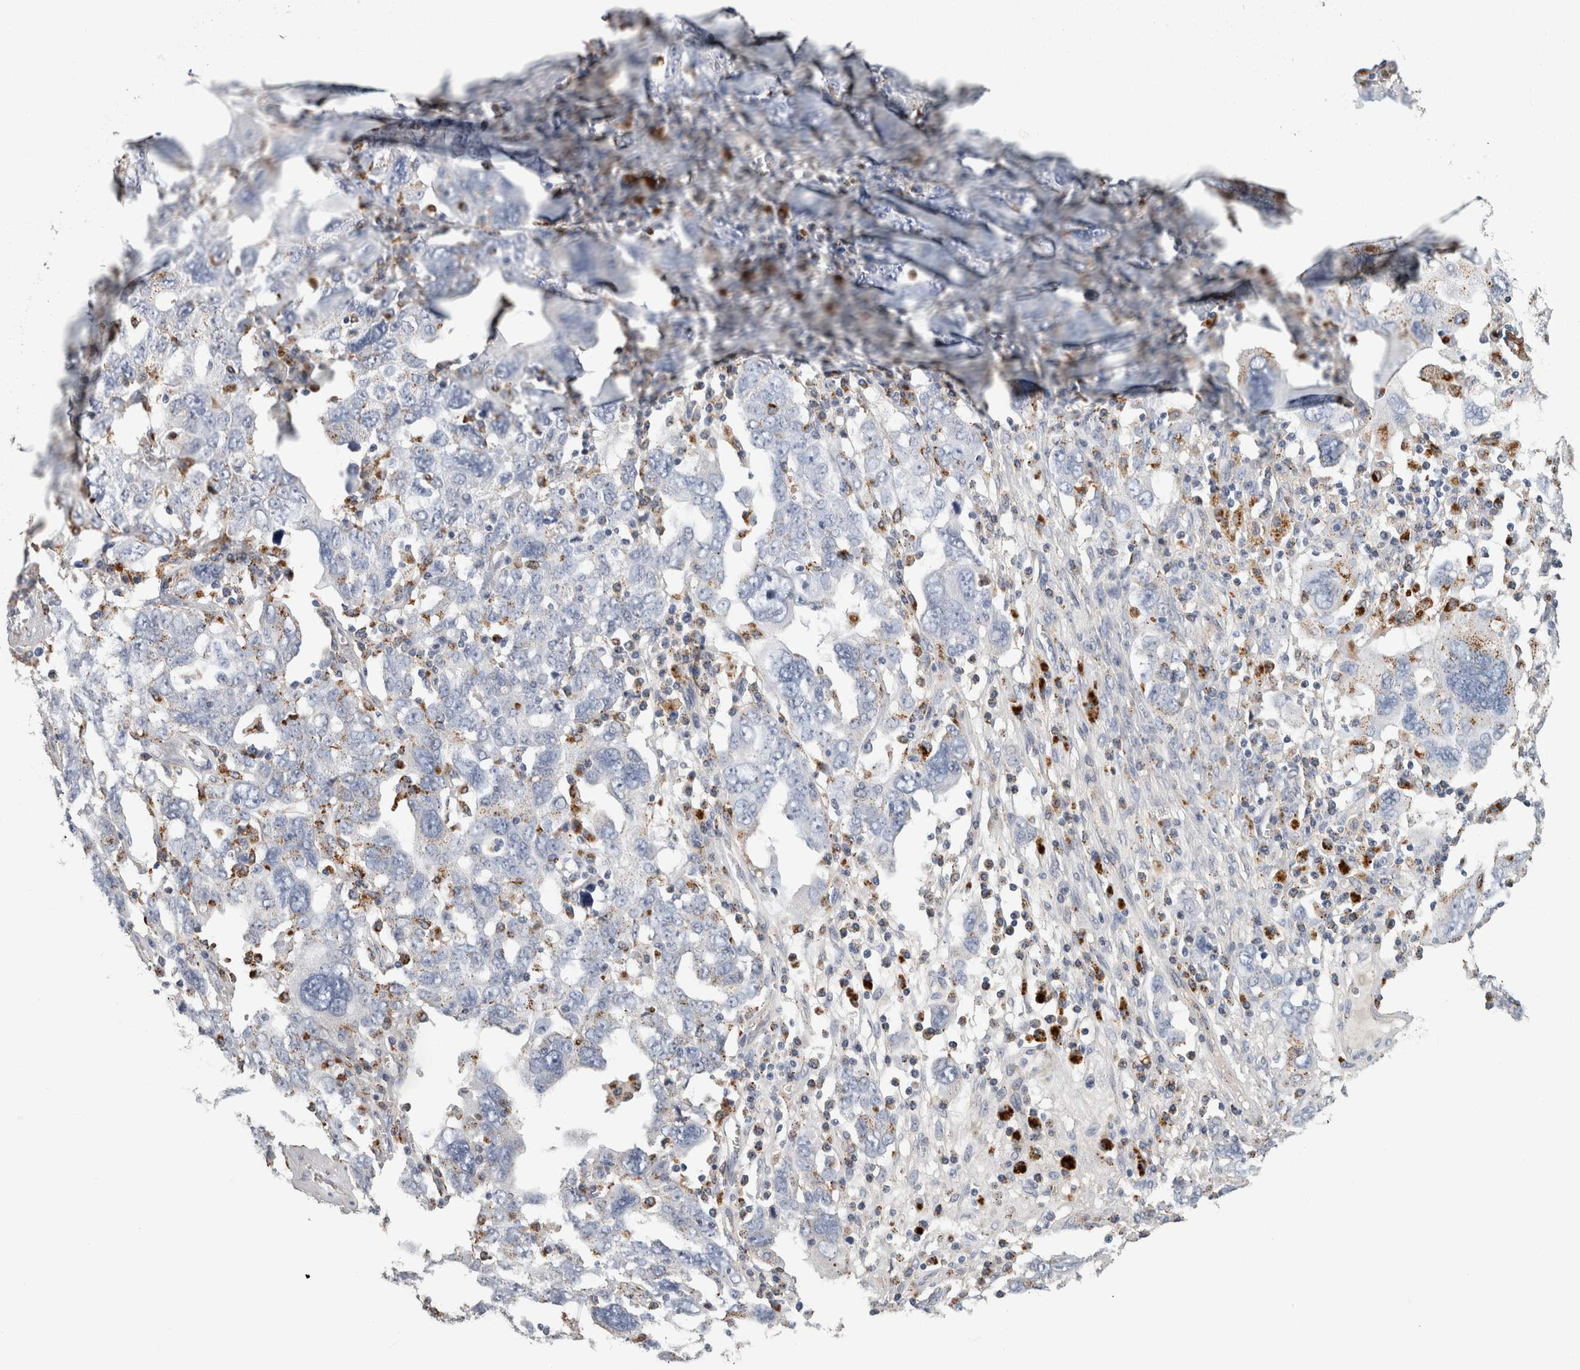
{"staining": {"intensity": "weak", "quantity": "25%-75%", "location": "cytoplasmic/membranous"}, "tissue": "ovarian cancer", "cell_type": "Tumor cells", "image_type": "cancer", "snomed": [{"axis": "morphology", "description": "Carcinoma, endometroid"}, {"axis": "topography", "description": "Ovary"}], "caption": "Human ovarian cancer (endometroid carcinoma) stained for a protein (brown) shows weak cytoplasmic/membranous positive positivity in about 25%-75% of tumor cells.", "gene": "DPP7", "patient": {"sex": "female", "age": 62}}